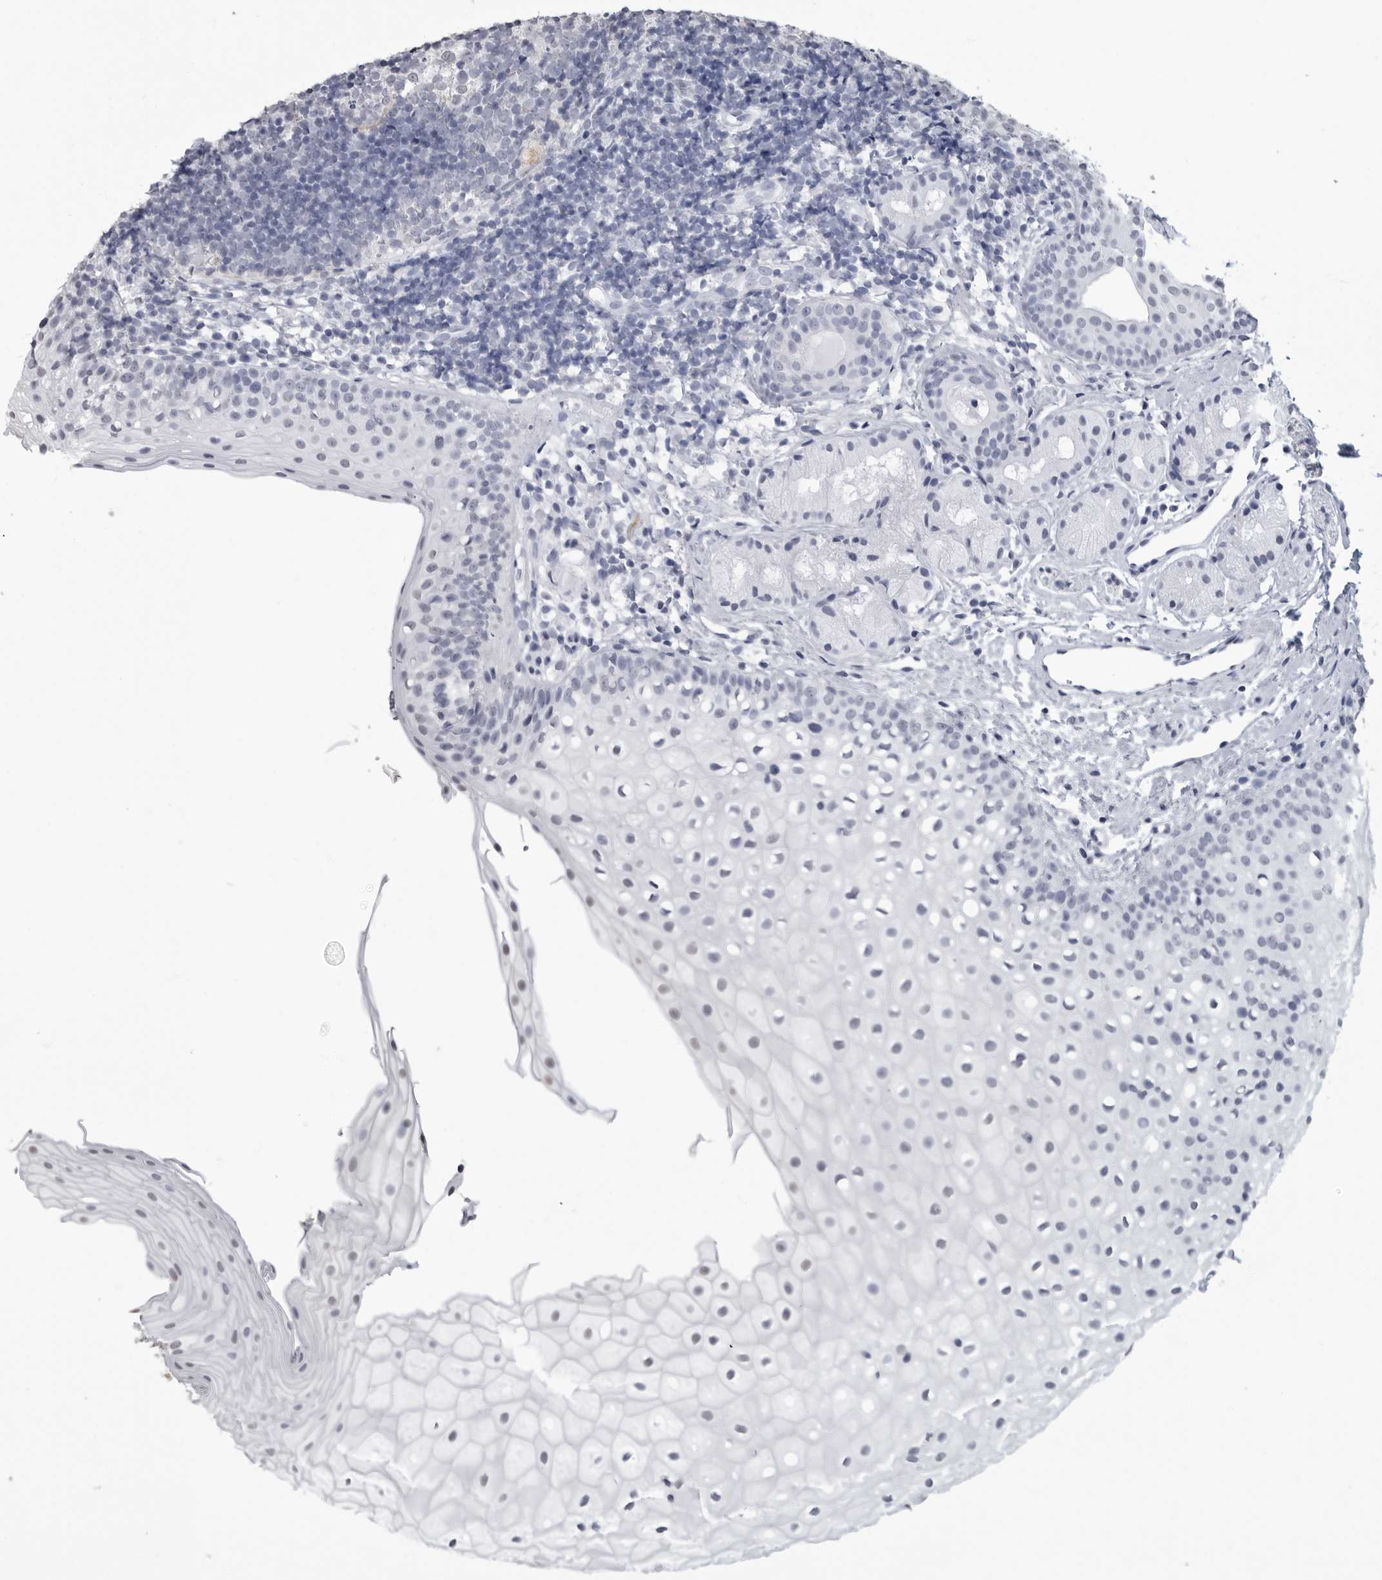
{"staining": {"intensity": "negative", "quantity": "none", "location": "none"}, "tissue": "oral mucosa", "cell_type": "Squamous epithelial cells", "image_type": "normal", "snomed": [{"axis": "morphology", "description": "Normal tissue, NOS"}, {"axis": "topography", "description": "Oral tissue"}], "caption": "Protein analysis of unremarkable oral mucosa shows no significant staining in squamous epithelial cells.", "gene": "HEPACAM", "patient": {"sex": "male", "age": 28}}